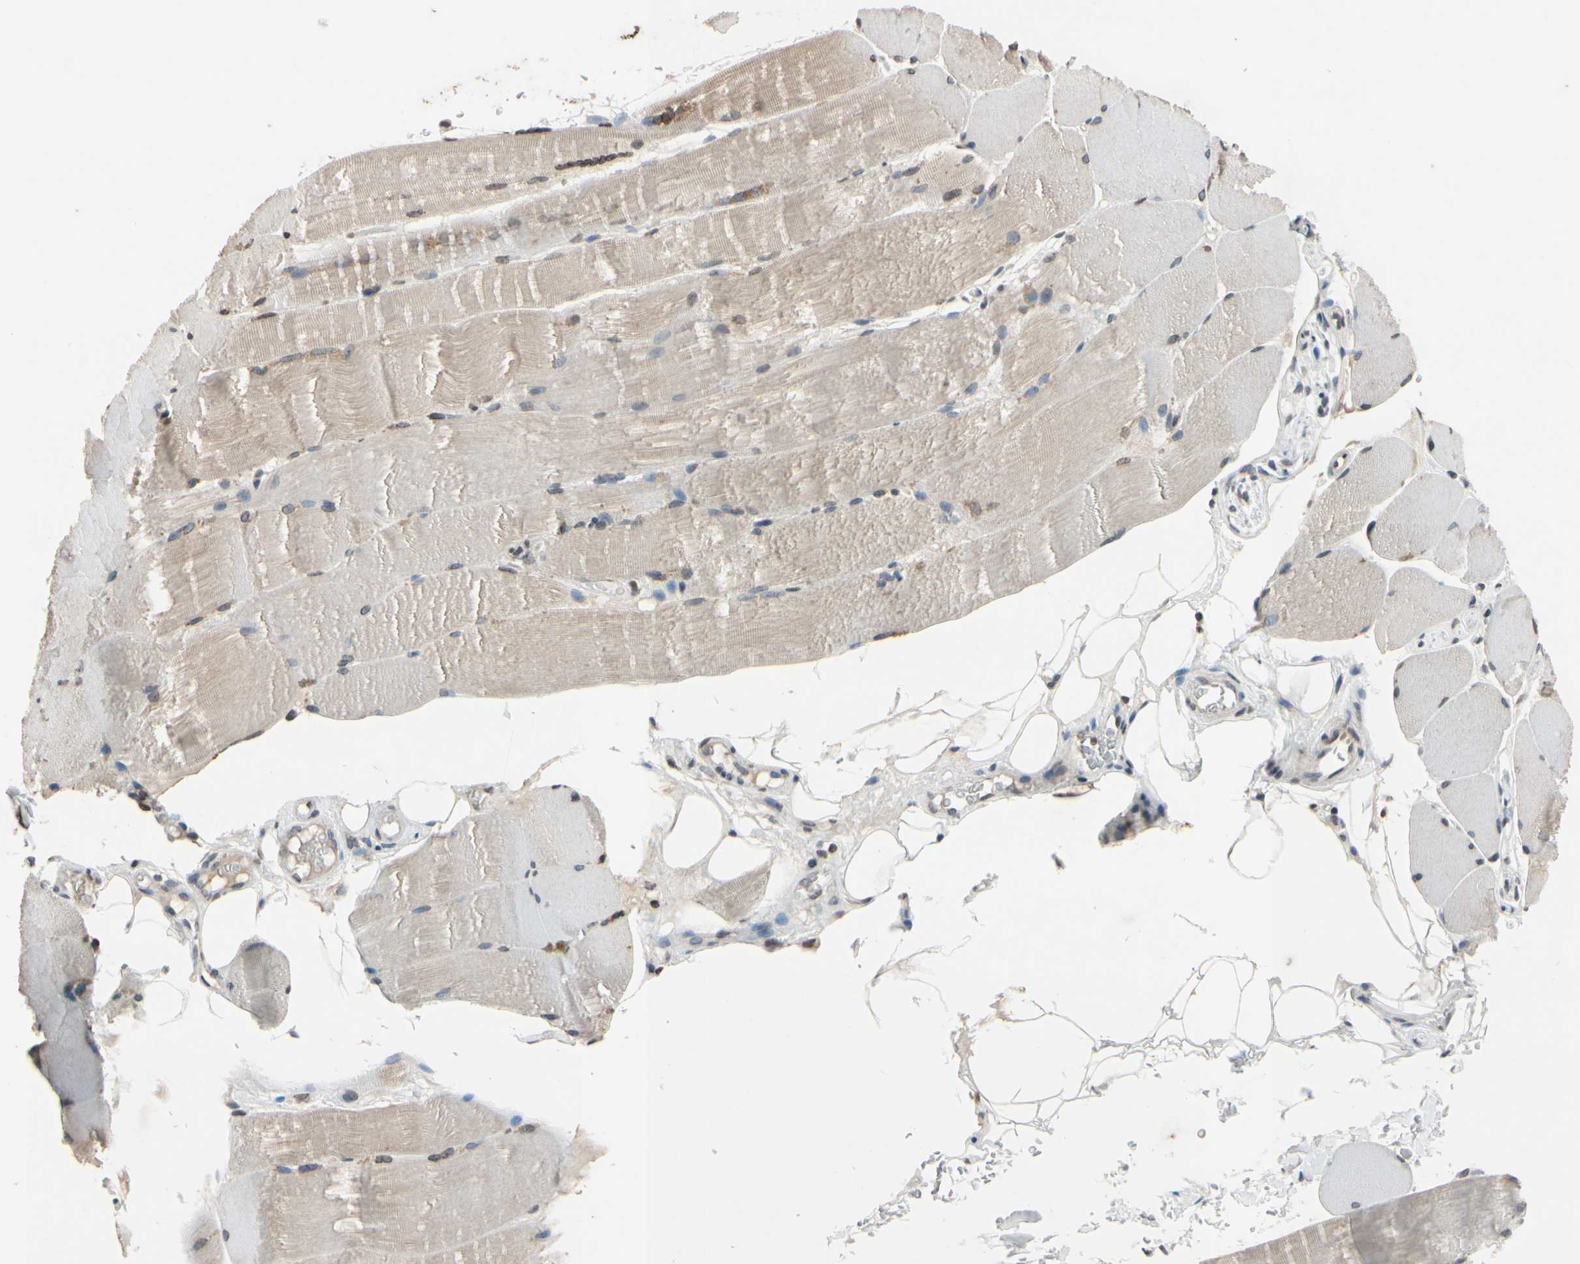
{"staining": {"intensity": "negative", "quantity": "none", "location": "none"}, "tissue": "skeletal muscle", "cell_type": "Myocytes", "image_type": "normal", "snomed": [{"axis": "morphology", "description": "Normal tissue, NOS"}, {"axis": "topography", "description": "Skin"}, {"axis": "topography", "description": "Skeletal muscle"}], "caption": "Photomicrograph shows no protein positivity in myocytes of benign skeletal muscle.", "gene": "CLDN11", "patient": {"sex": "male", "age": 83}}